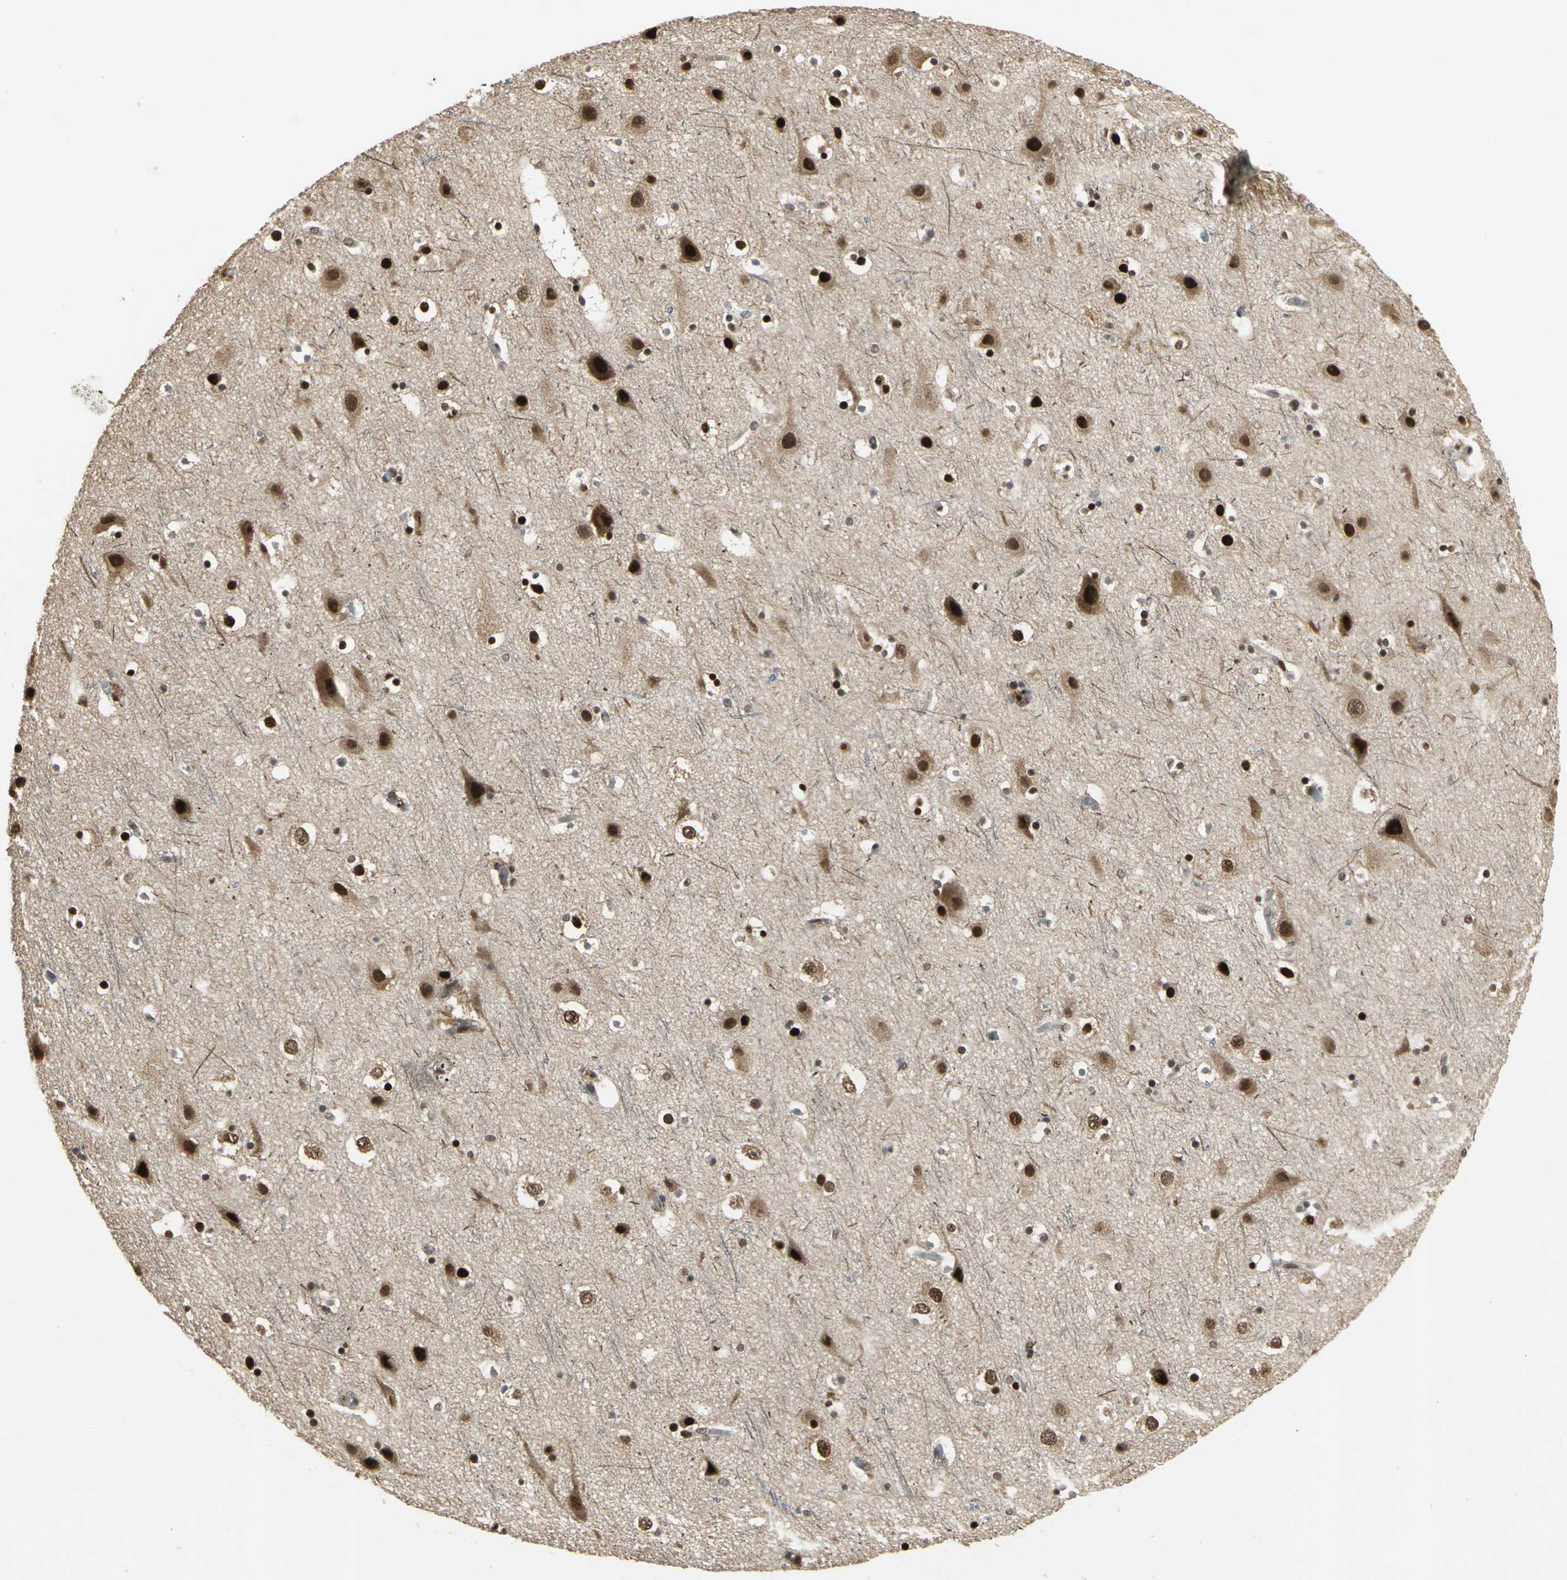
{"staining": {"intensity": "moderate", "quantity": ">75%", "location": "cytoplasmic/membranous,nuclear"}, "tissue": "cerebral cortex", "cell_type": "Endothelial cells", "image_type": "normal", "snomed": [{"axis": "morphology", "description": "Normal tissue, NOS"}, {"axis": "topography", "description": "Cerebral cortex"}], "caption": "Cerebral cortex stained for a protein displays moderate cytoplasmic/membranous,nuclear positivity in endothelial cells. The staining was performed using DAB (3,3'-diaminobenzidine) to visualize the protein expression in brown, while the nuclei were stained in blue with hematoxylin (Magnification: 20x).", "gene": "PSMC3", "patient": {"sex": "male", "age": 45}}